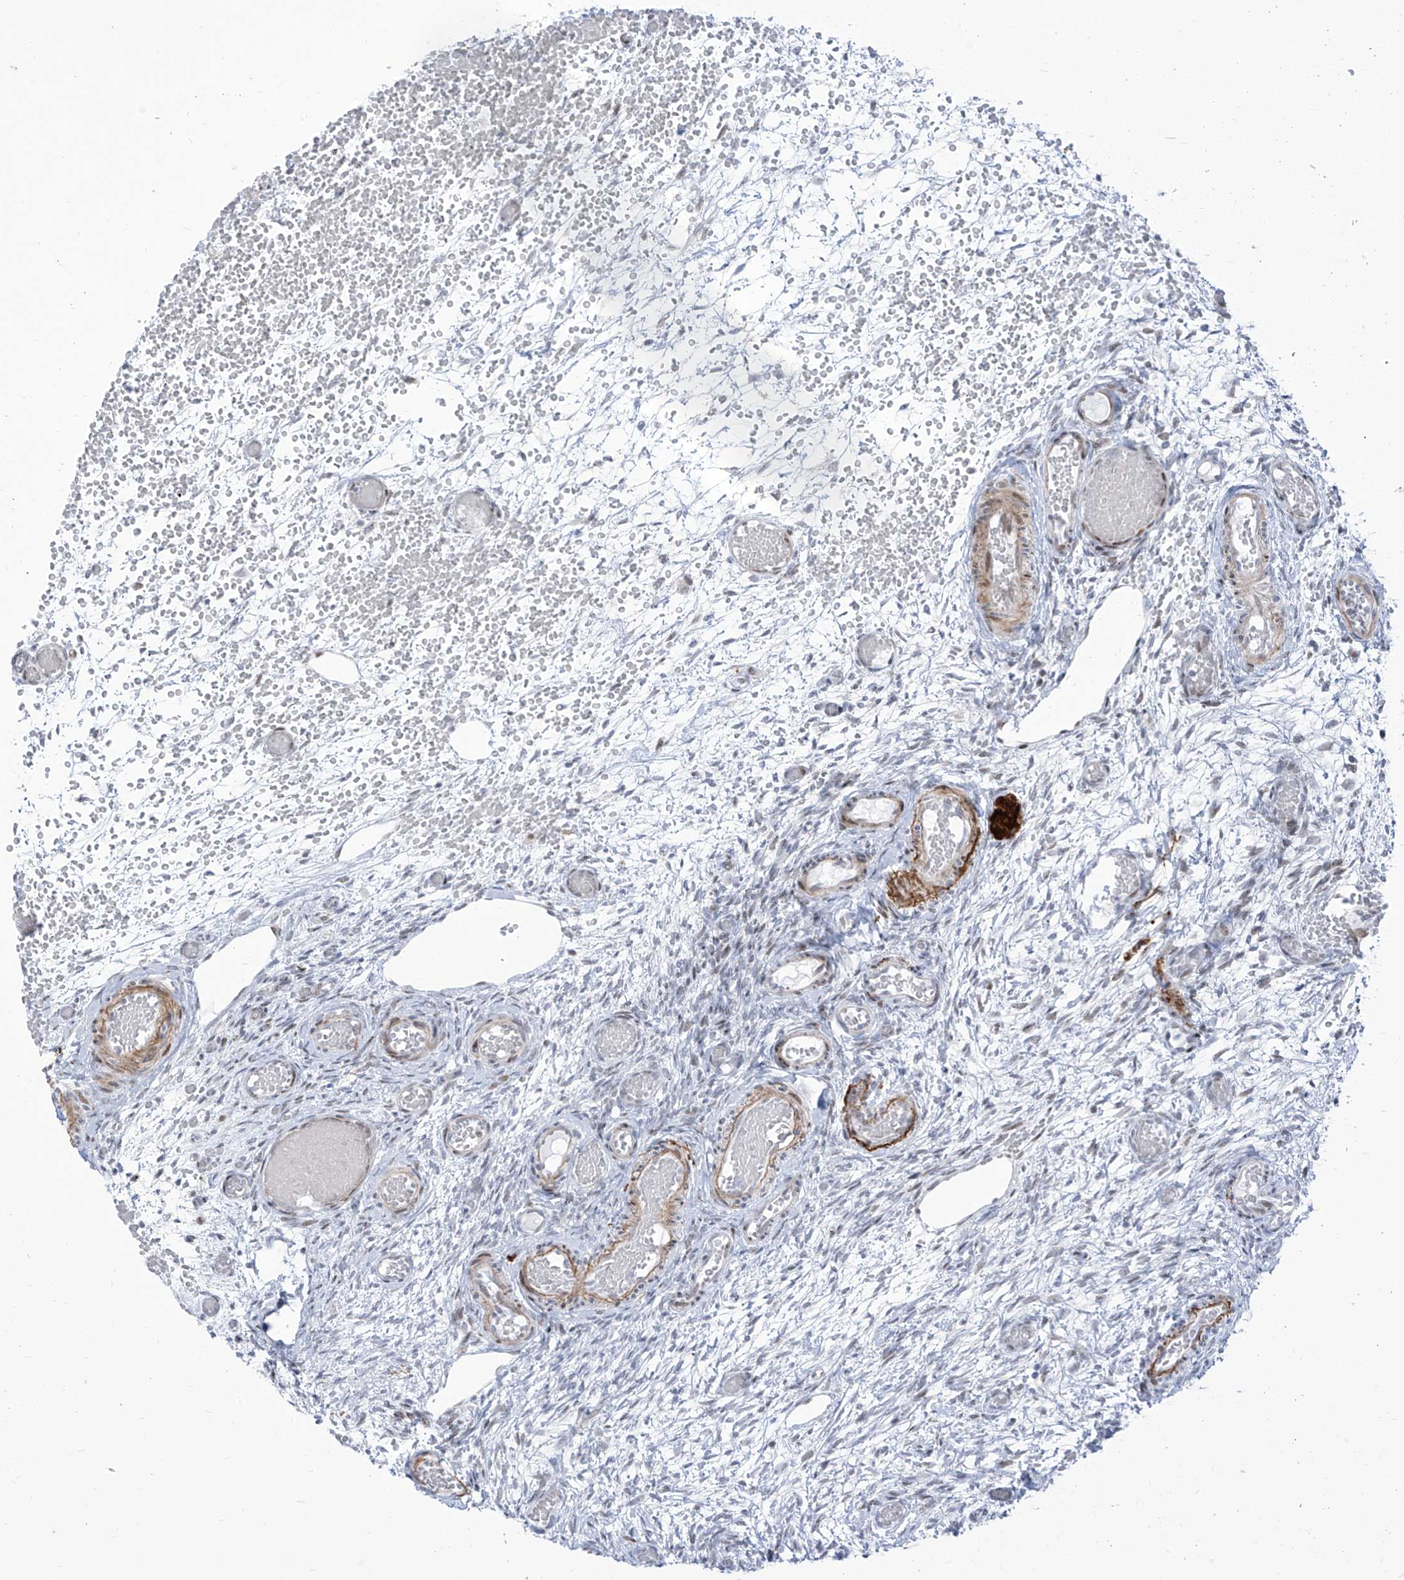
{"staining": {"intensity": "weak", "quantity": "<25%", "location": "nuclear"}, "tissue": "ovary", "cell_type": "Ovarian stroma cells", "image_type": "normal", "snomed": [{"axis": "morphology", "description": "Adenocarcinoma, NOS"}, {"axis": "topography", "description": "Endometrium"}], "caption": "IHC image of benign human ovary stained for a protein (brown), which demonstrates no expression in ovarian stroma cells. (Brightfield microscopy of DAB (3,3'-diaminobenzidine) immunohistochemistry at high magnification).", "gene": "LIN9", "patient": {"sex": "female", "age": 32}}